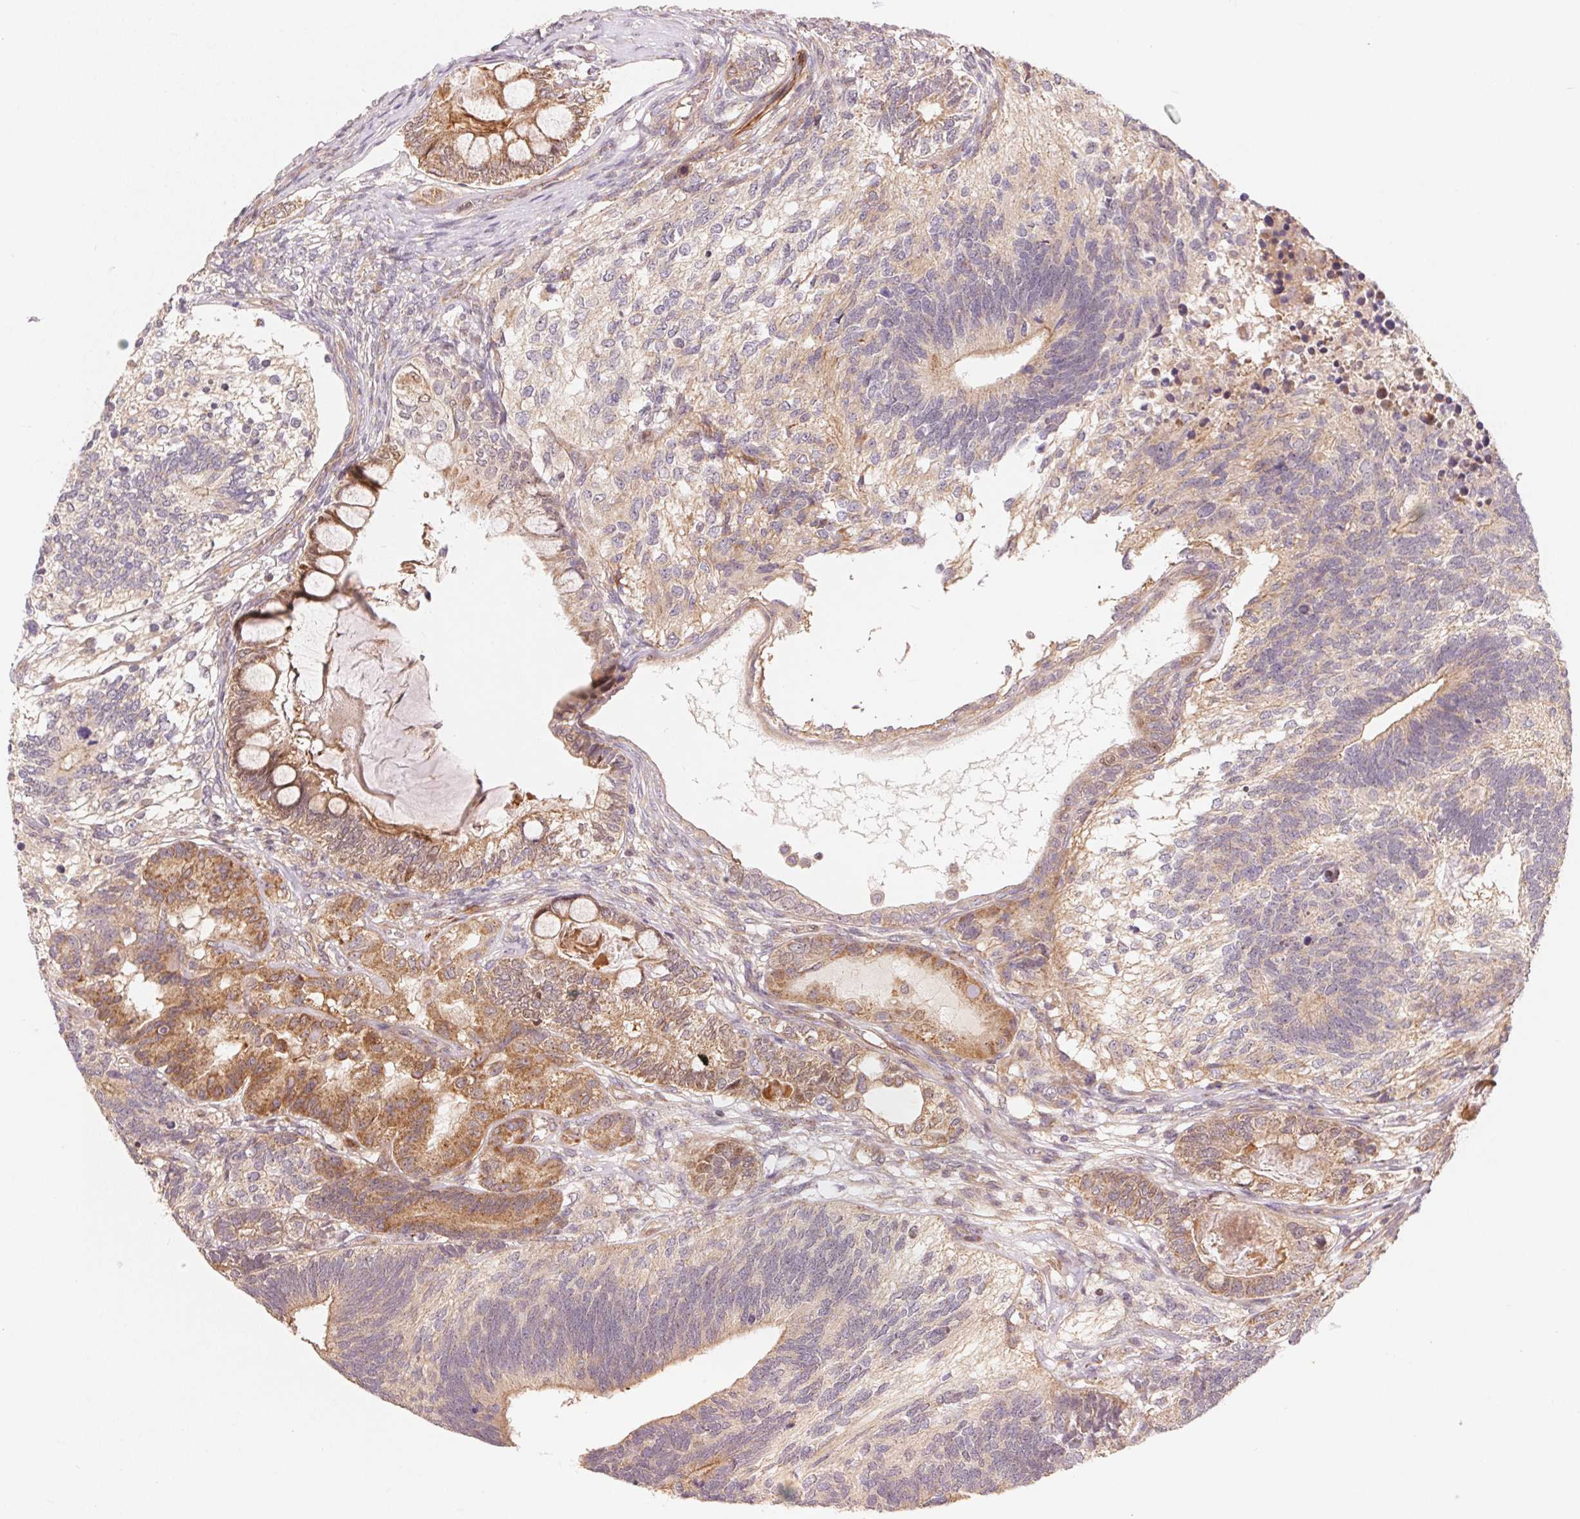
{"staining": {"intensity": "moderate", "quantity": "25%-75%", "location": "cytoplasmic/membranous"}, "tissue": "testis cancer", "cell_type": "Tumor cells", "image_type": "cancer", "snomed": [{"axis": "morphology", "description": "Seminoma, NOS"}, {"axis": "morphology", "description": "Carcinoma, Embryonal, NOS"}, {"axis": "topography", "description": "Testis"}], "caption": "Moderate cytoplasmic/membranous positivity is identified in approximately 25%-75% of tumor cells in testis seminoma.", "gene": "TNIP2", "patient": {"sex": "male", "age": 41}}